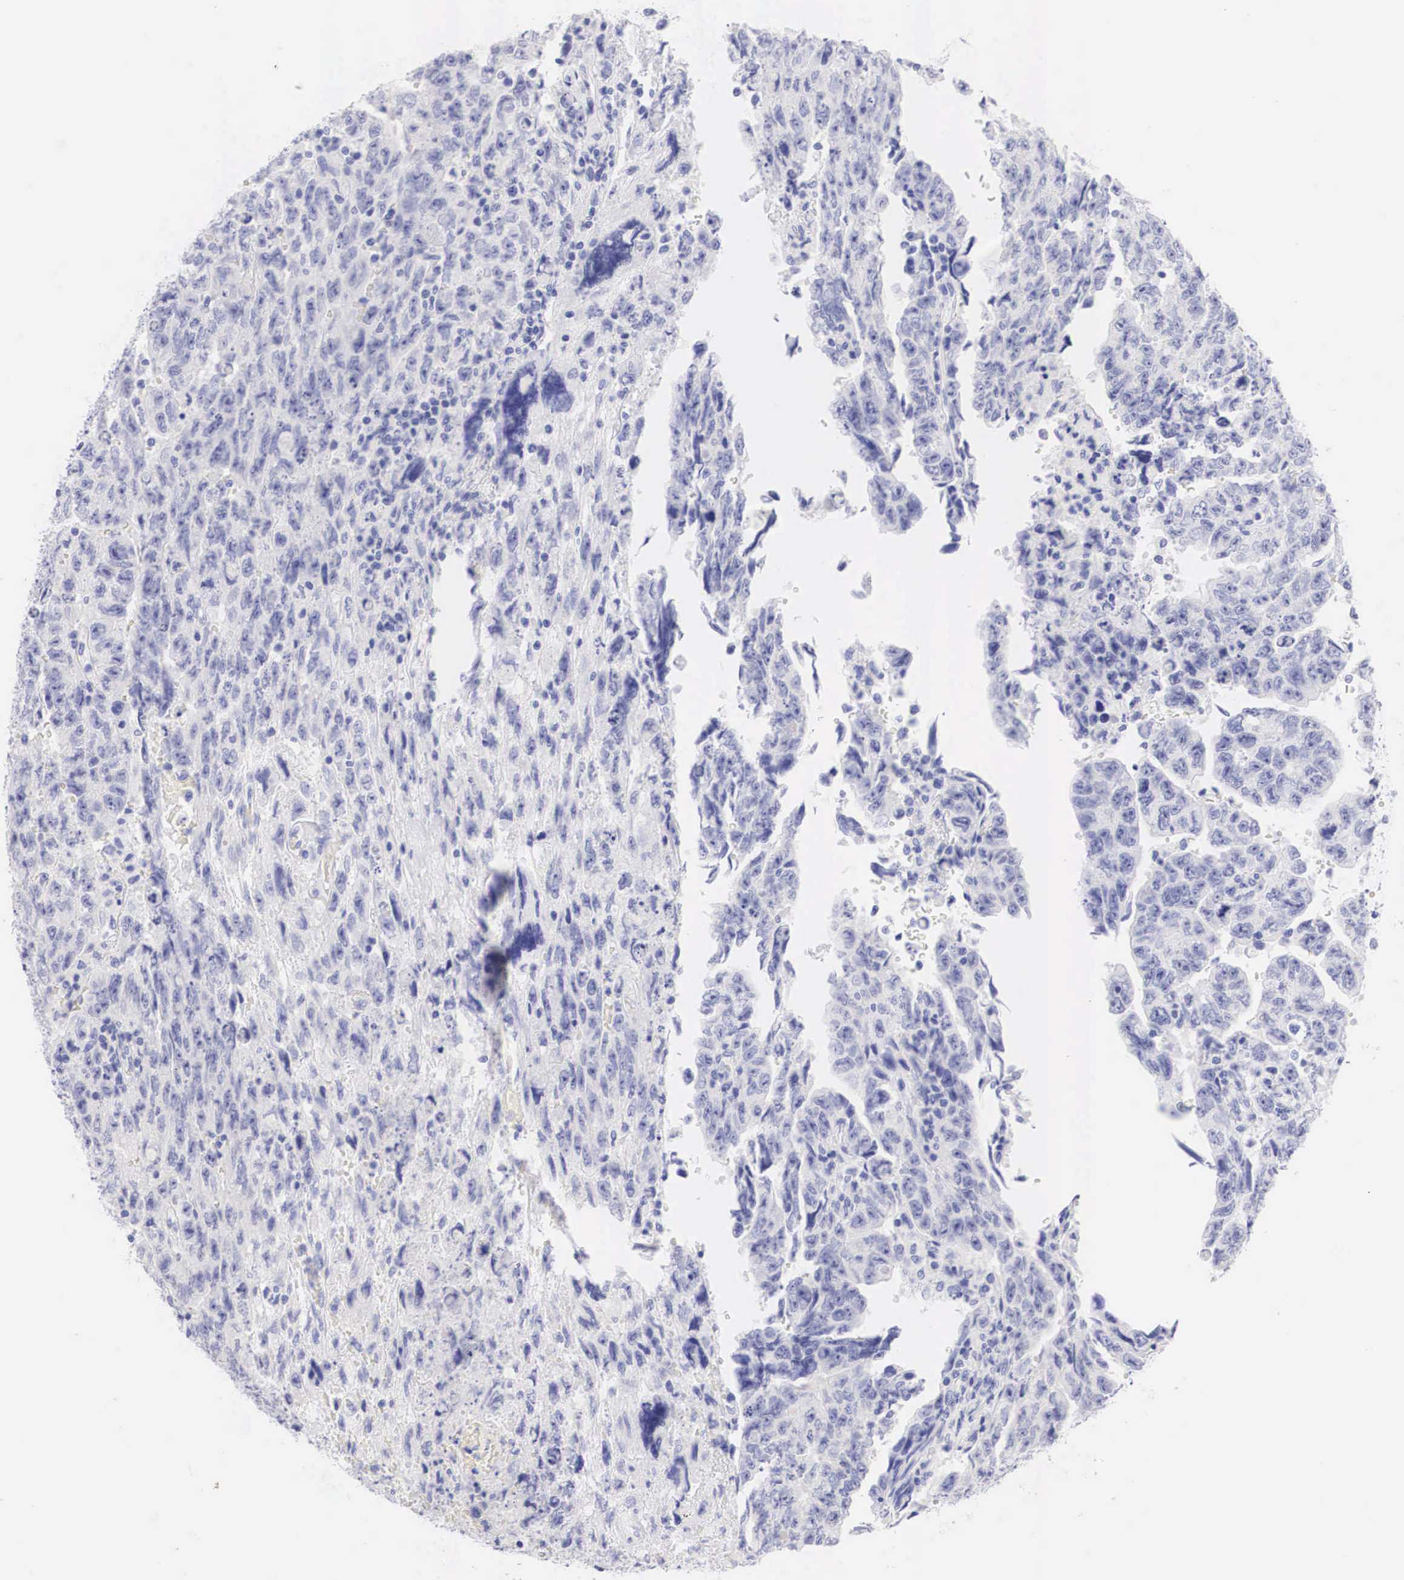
{"staining": {"intensity": "negative", "quantity": "none", "location": "none"}, "tissue": "testis cancer", "cell_type": "Tumor cells", "image_type": "cancer", "snomed": [{"axis": "morphology", "description": "Carcinoma, Embryonal, NOS"}, {"axis": "topography", "description": "Testis"}], "caption": "Tumor cells show no significant expression in testis cancer. (DAB IHC visualized using brightfield microscopy, high magnification).", "gene": "TYR", "patient": {"sex": "male", "age": 28}}